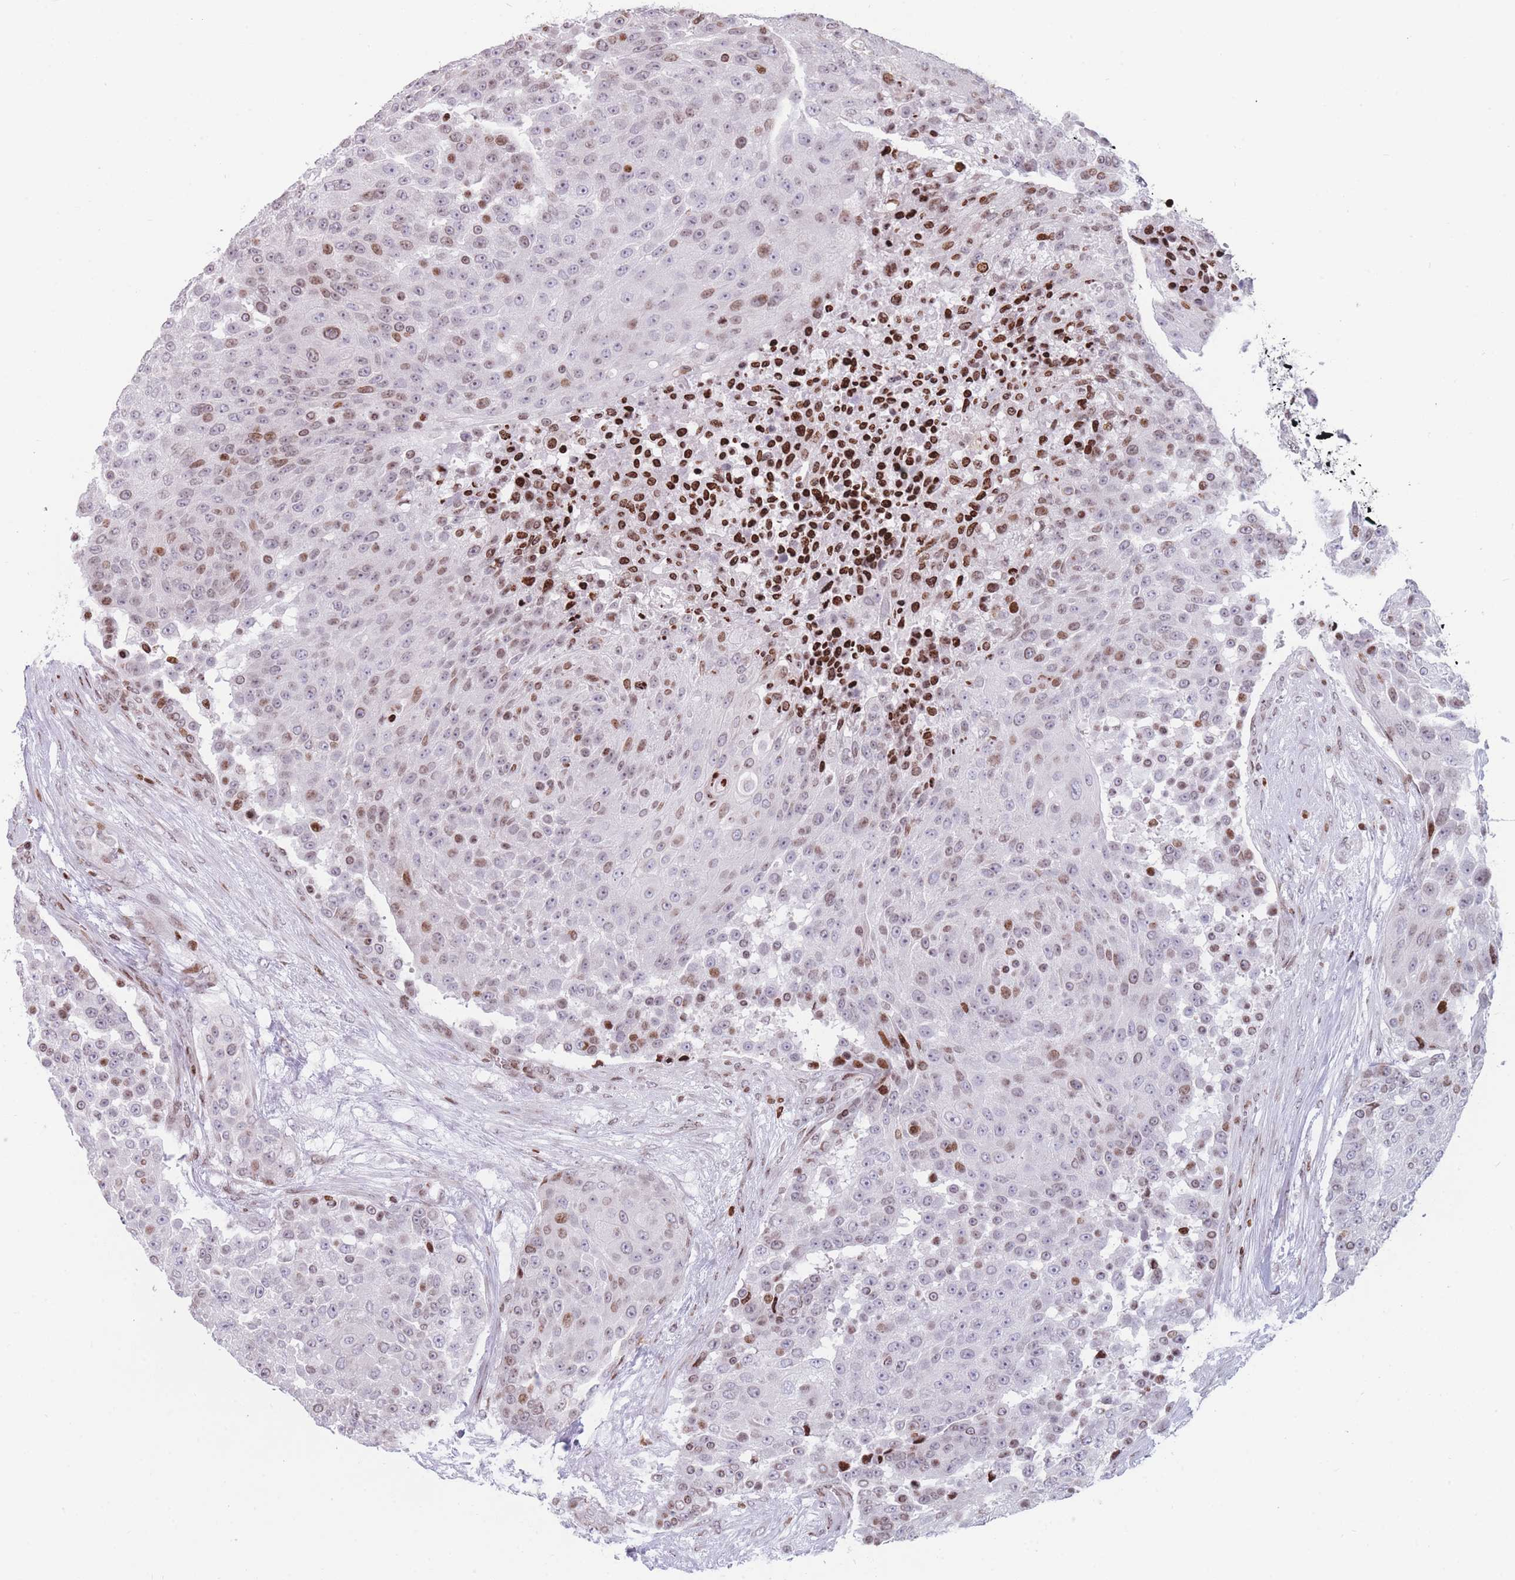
{"staining": {"intensity": "moderate", "quantity": "25%-75%", "location": "nuclear"}, "tissue": "urothelial cancer", "cell_type": "Tumor cells", "image_type": "cancer", "snomed": [{"axis": "morphology", "description": "Urothelial carcinoma, High grade"}, {"axis": "topography", "description": "Urinary bladder"}], "caption": "Approximately 25%-75% of tumor cells in human urothelial cancer demonstrate moderate nuclear protein positivity as visualized by brown immunohistochemical staining.", "gene": "AK9", "patient": {"sex": "female", "age": 63}}